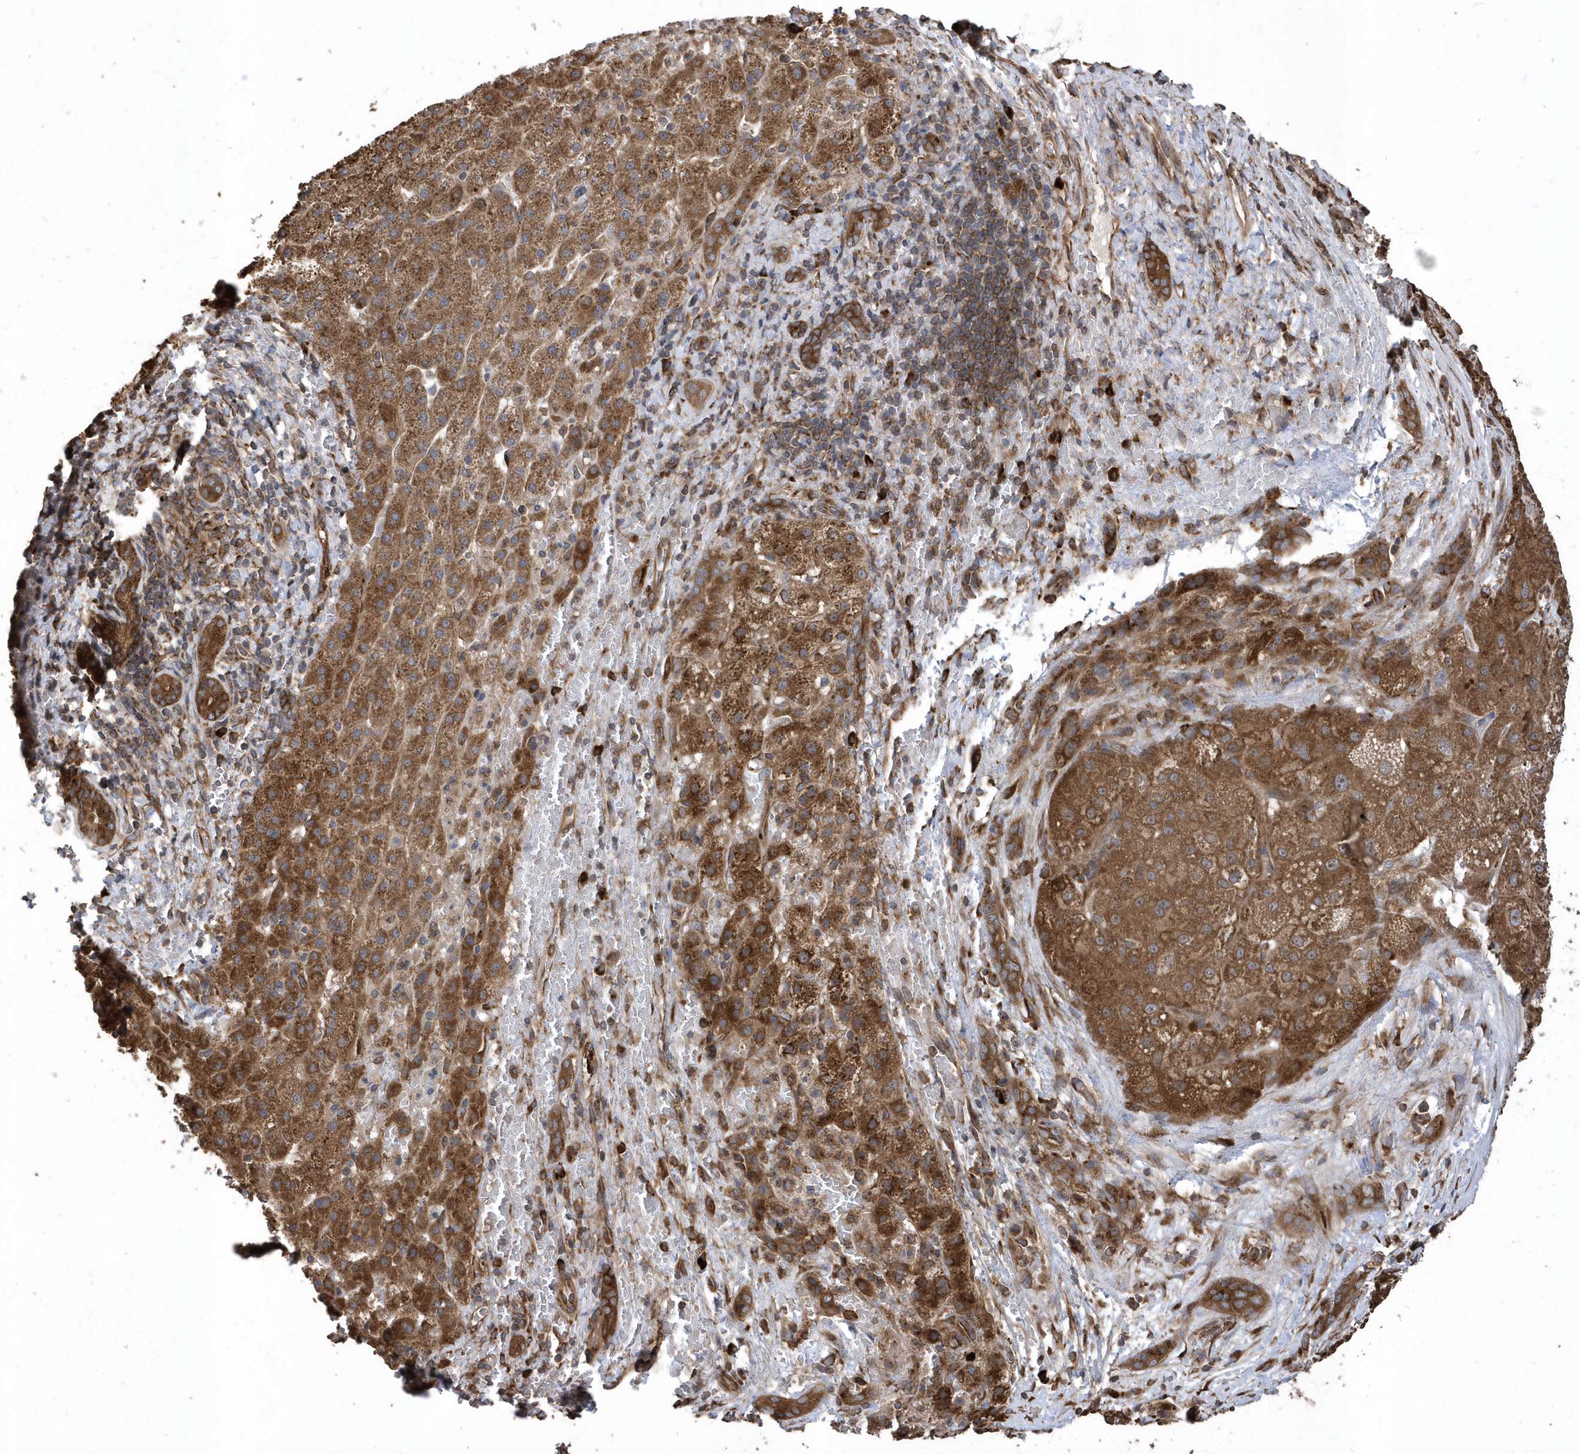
{"staining": {"intensity": "strong", "quantity": ">75%", "location": "cytoplasmic/membranous"}, "tissue": "liver cancer", "cell_type": "Tumor cells", "image_type": "cancer", "snomed": [{"axis": "morphology", "description": "Carcinoma, Hepatocellular, NOS"}, {"axis": "topography", "description": "Liver"}], "caption": "Approximately >75% of tumor cells in human hepatocellular carcinoma (liver) demonstrate strong cytoplasmic/membranous protein positivity as visualized by brown immunohistochemical staining.", "gene": "WASHC5", "patient": {"sex": "male", "age": 57}}